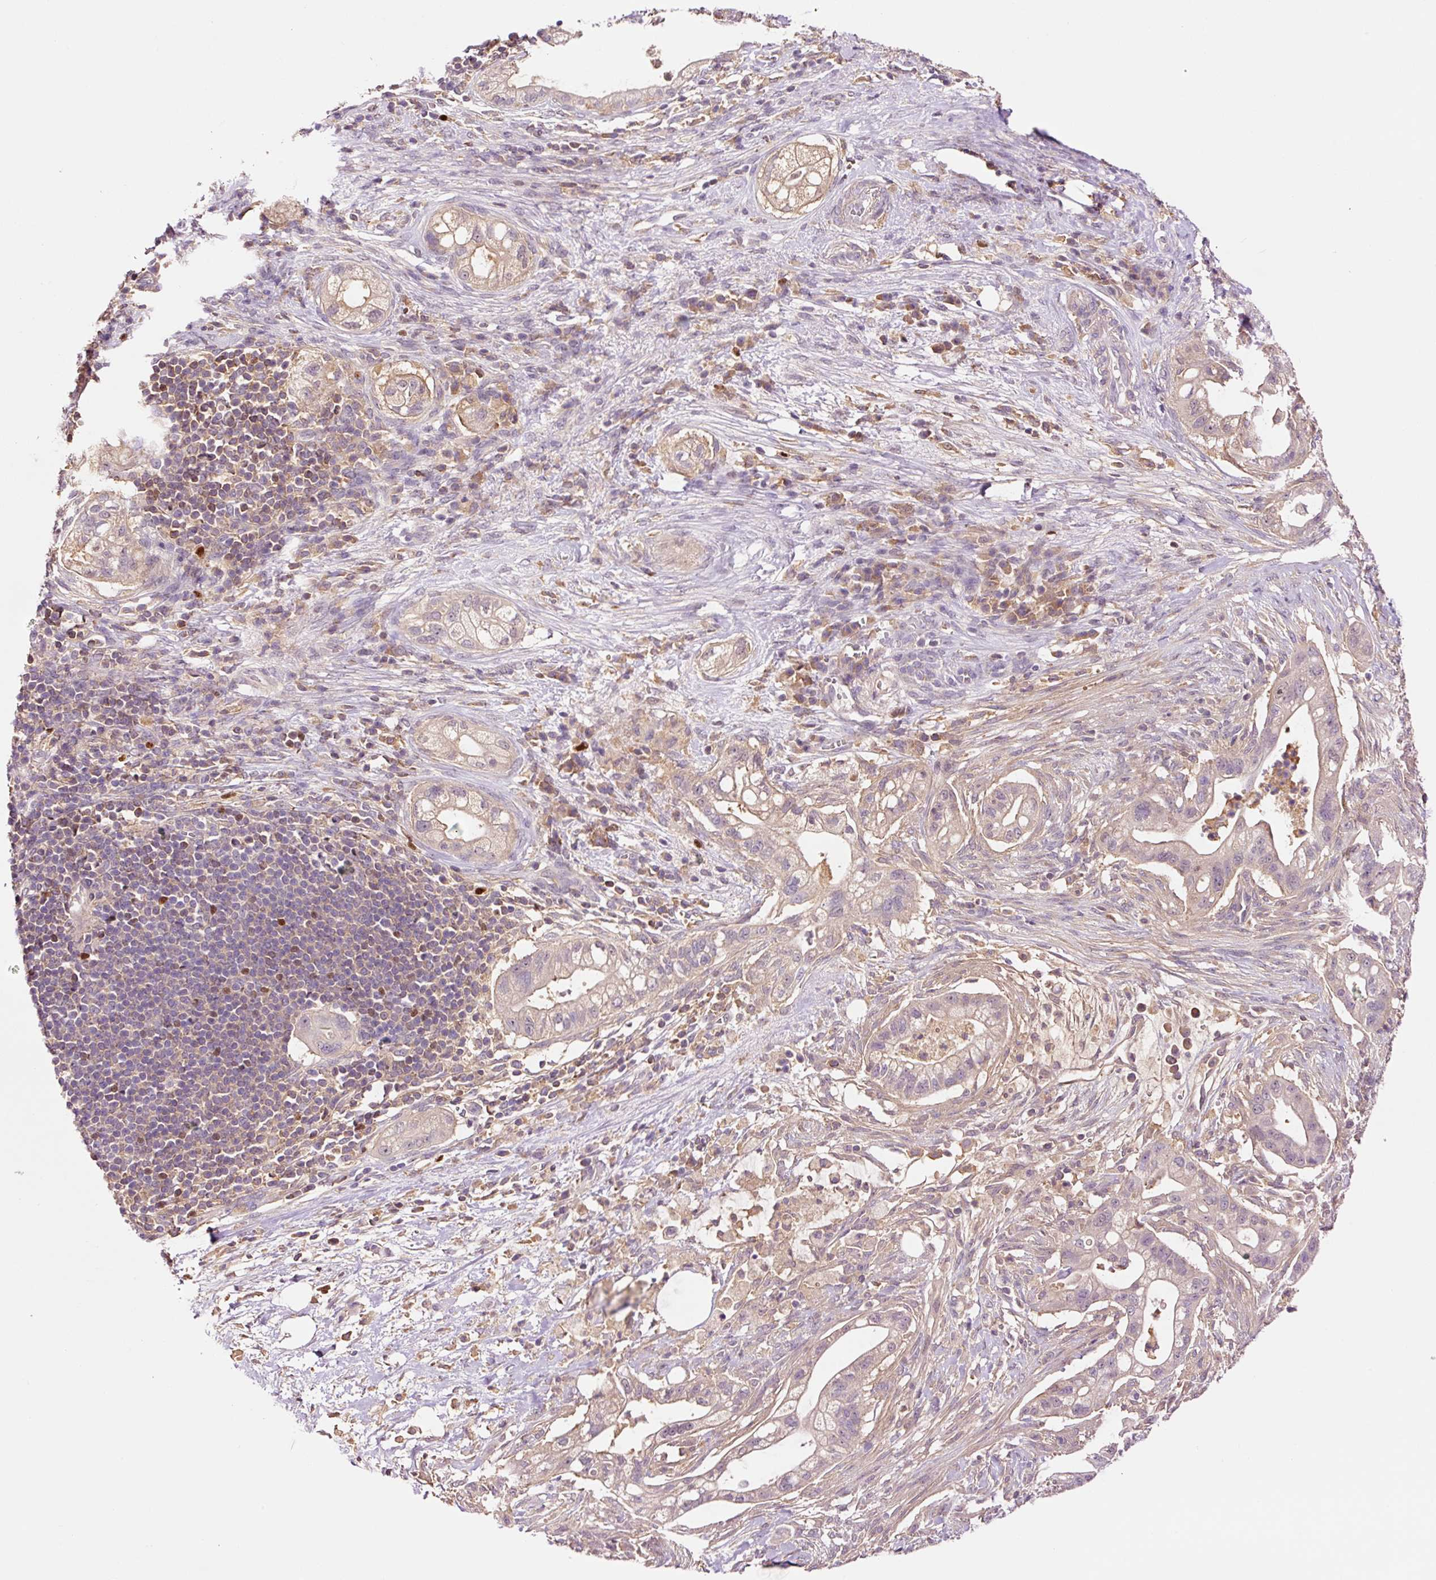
{"staining": {"intensity": "weak", "quantity": ">75%", "location": "cytoplasmic/membranous"}, "tissue": "pancreatic cancer", "cell_type": "Tumor cells", "image_type": "cancer", "snomed": [{"axis": "morphology", "description": "Adenocarcinoma, NOS"}, {"axis": "topography", "description": "Pancreas"}], "caption": "Immunohistochemistry (IHC) photomicrograph of human adenocarcinoma (pancreatic) stained for a protein (brown), which exhibits low levels of weak cytoplasmic/membranous positivity in about >75% of tumor cells.", "gene": "DPPA4", "patient": {"sex": "male", "age": 44}}